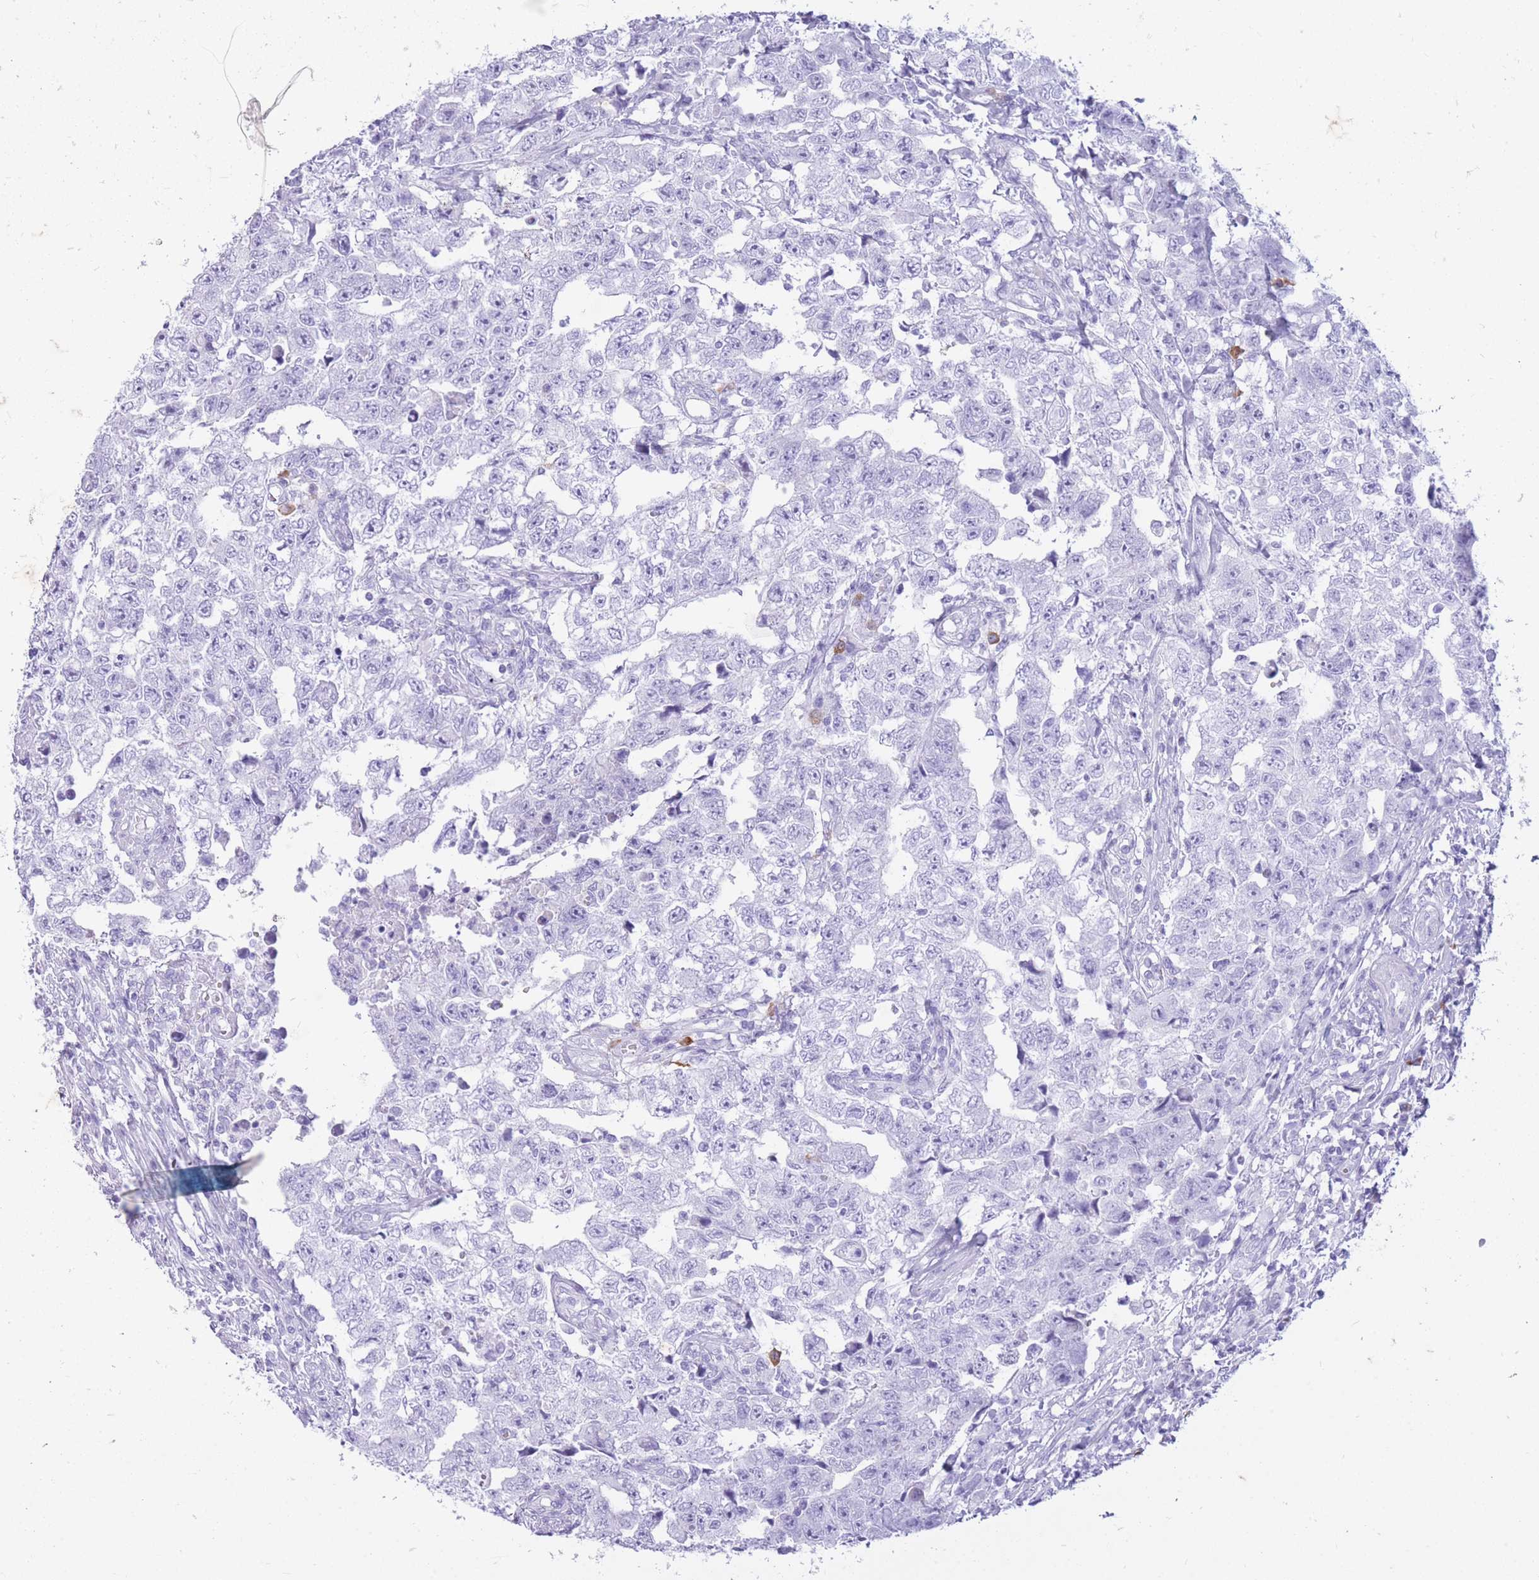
{"staining": {"intensity": "negative", "quantity": "none", "location": "none"}, "tissue": "testis cancer", "cell_type": "Tumor cells", "image_type": "cancer", "snomed": [{"axis": "morphology", "description": "Carcinoma, Embryonal, NOS"}, {"axis": "topography", "description": "Testis"}], "caption": "IHC of testis cancer (embryonal carcinoma) shows no positivity in tumor cells.", "gene": "ZFP37", "patient": {"sex": "male", "age": 25}}